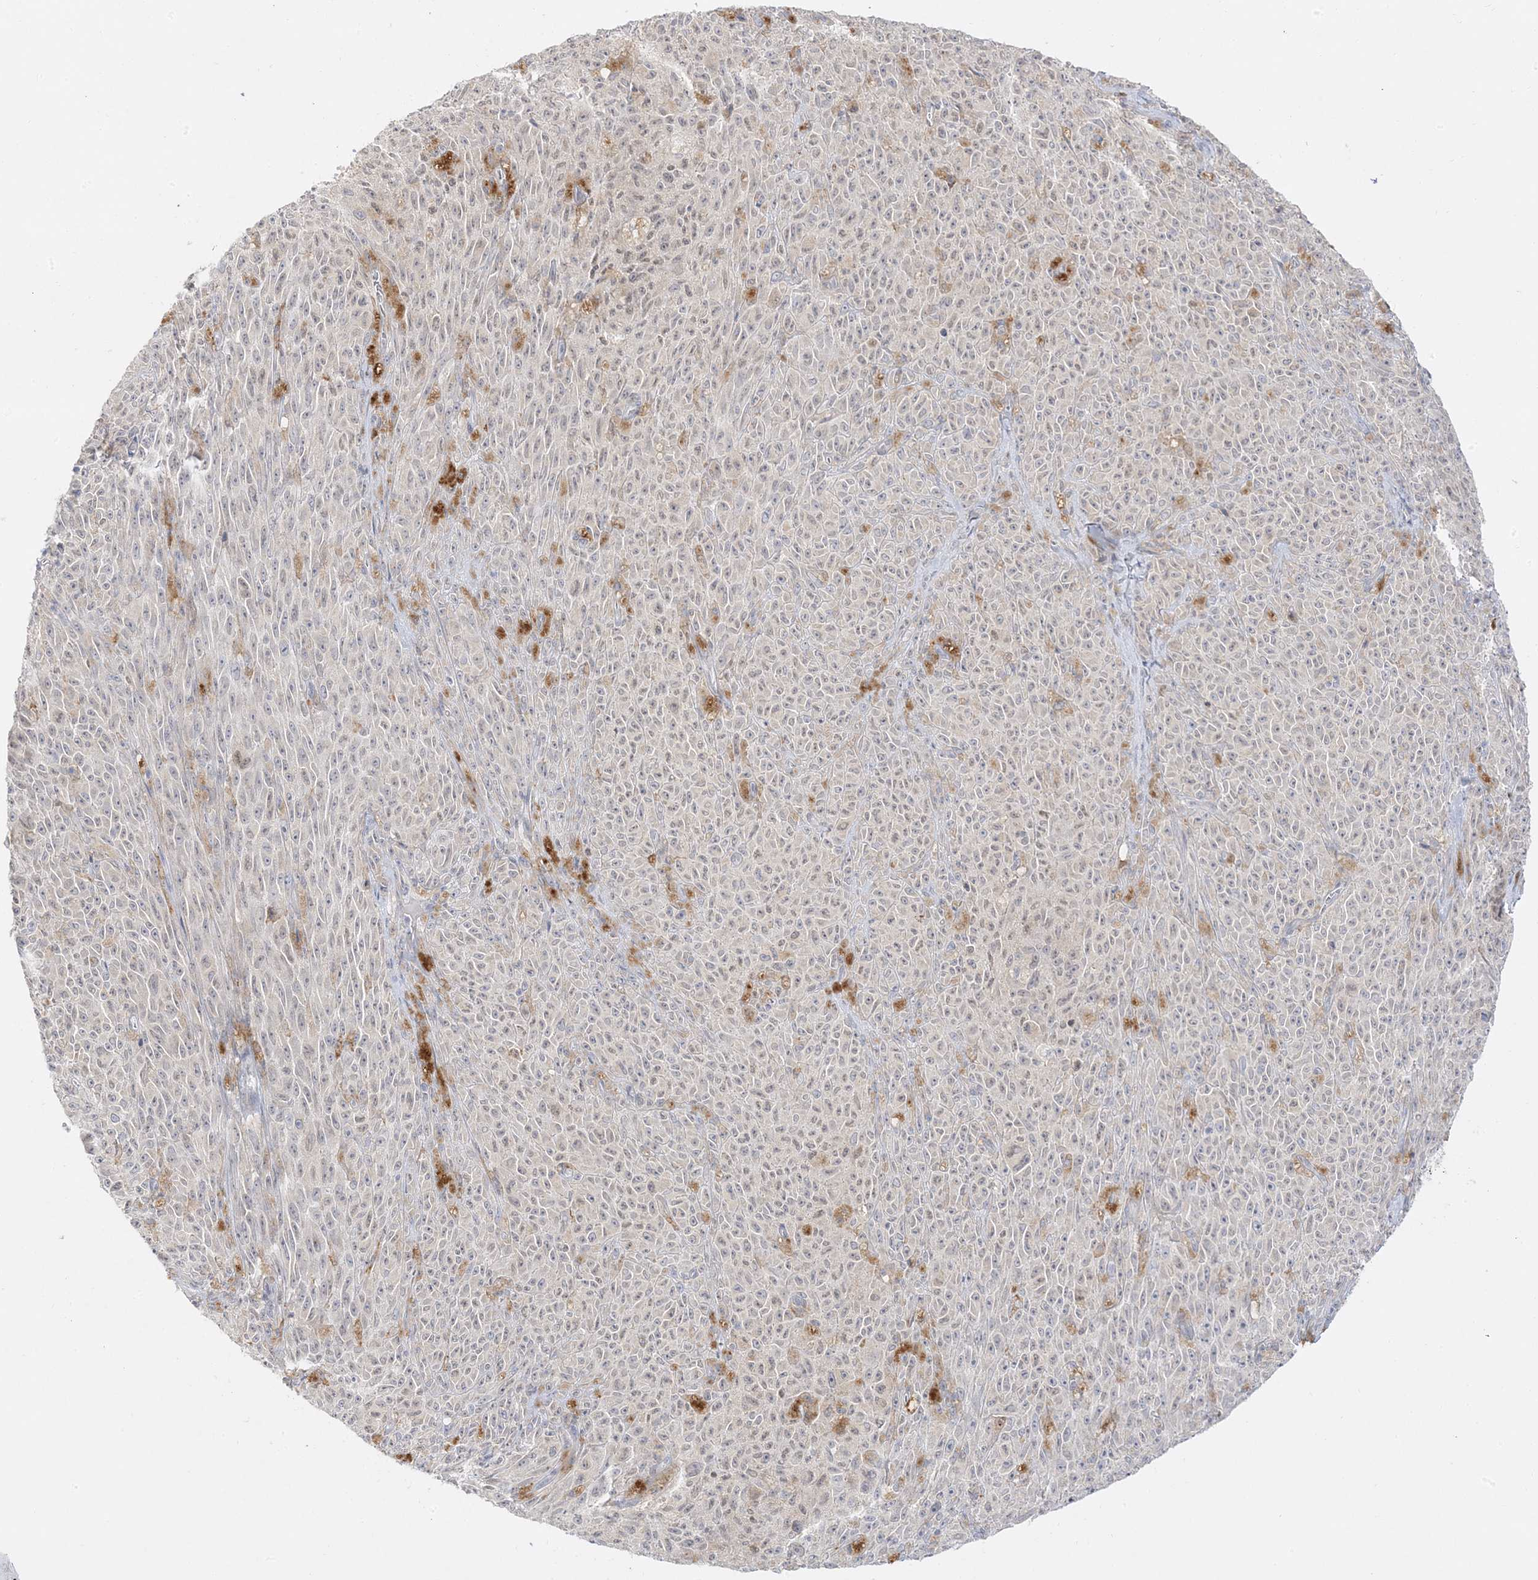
{"staining": {"intensity": "negative", "quantity": "none", "location": "none"}, "tissue": "melanoma", "cell_type": "Tumor cells", "image_type": "cancer", "snomed": [{"axis": "morphology", "description": "Malignant melanoma, NOS"}, {"axis": "topography", "description": "Skin"}], "caption": "Human melanoma stained for a protein using immunohistochemistry (IHC) demonstrates no staining in tumor cells.", "gene": "C2CD2", "patient": {"sex": "female", "age": 82}}